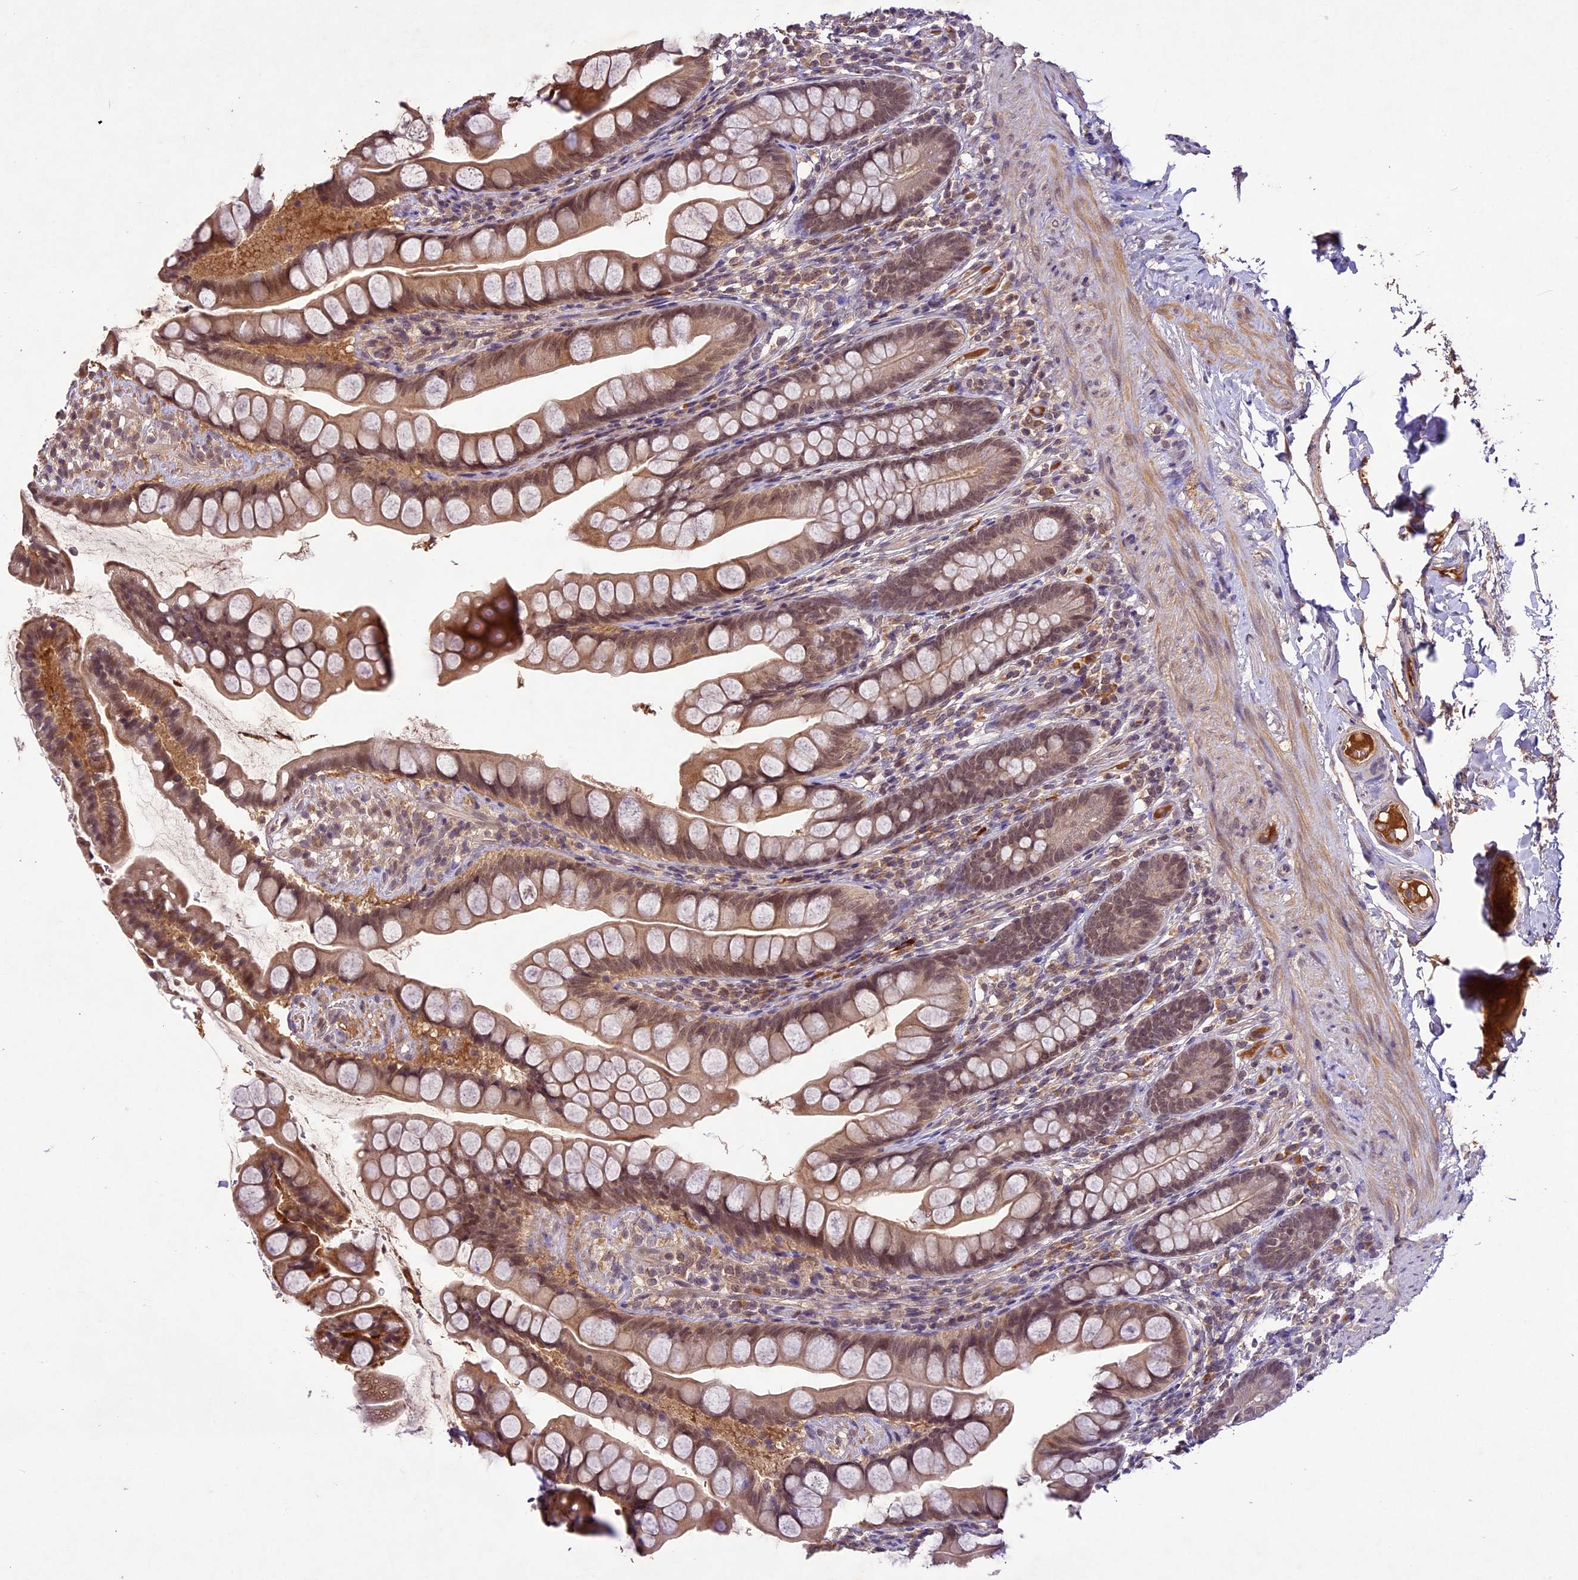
{"staining": {"intensity": "moderate", "quantity": ">75%", "location": "nuclear"}, "tissue": "small intestine", "cell_type": "Glandular cells", "image_type": "normal", "snomed": [{"axis": "morphology", "description": "Normal tissue, NOS"}, {"axis": "topography", "description": "Small intestine"}], "caption": "Normal small intestine demonstrates moderate nuclear positivity in approximately >75% of glandular cells Immunohistochemistry (ihc) stains the protein in brown and the nuclei are stained blue..", "gene": "ATP10A", "patient": {"sex": "male", "age": 70}}